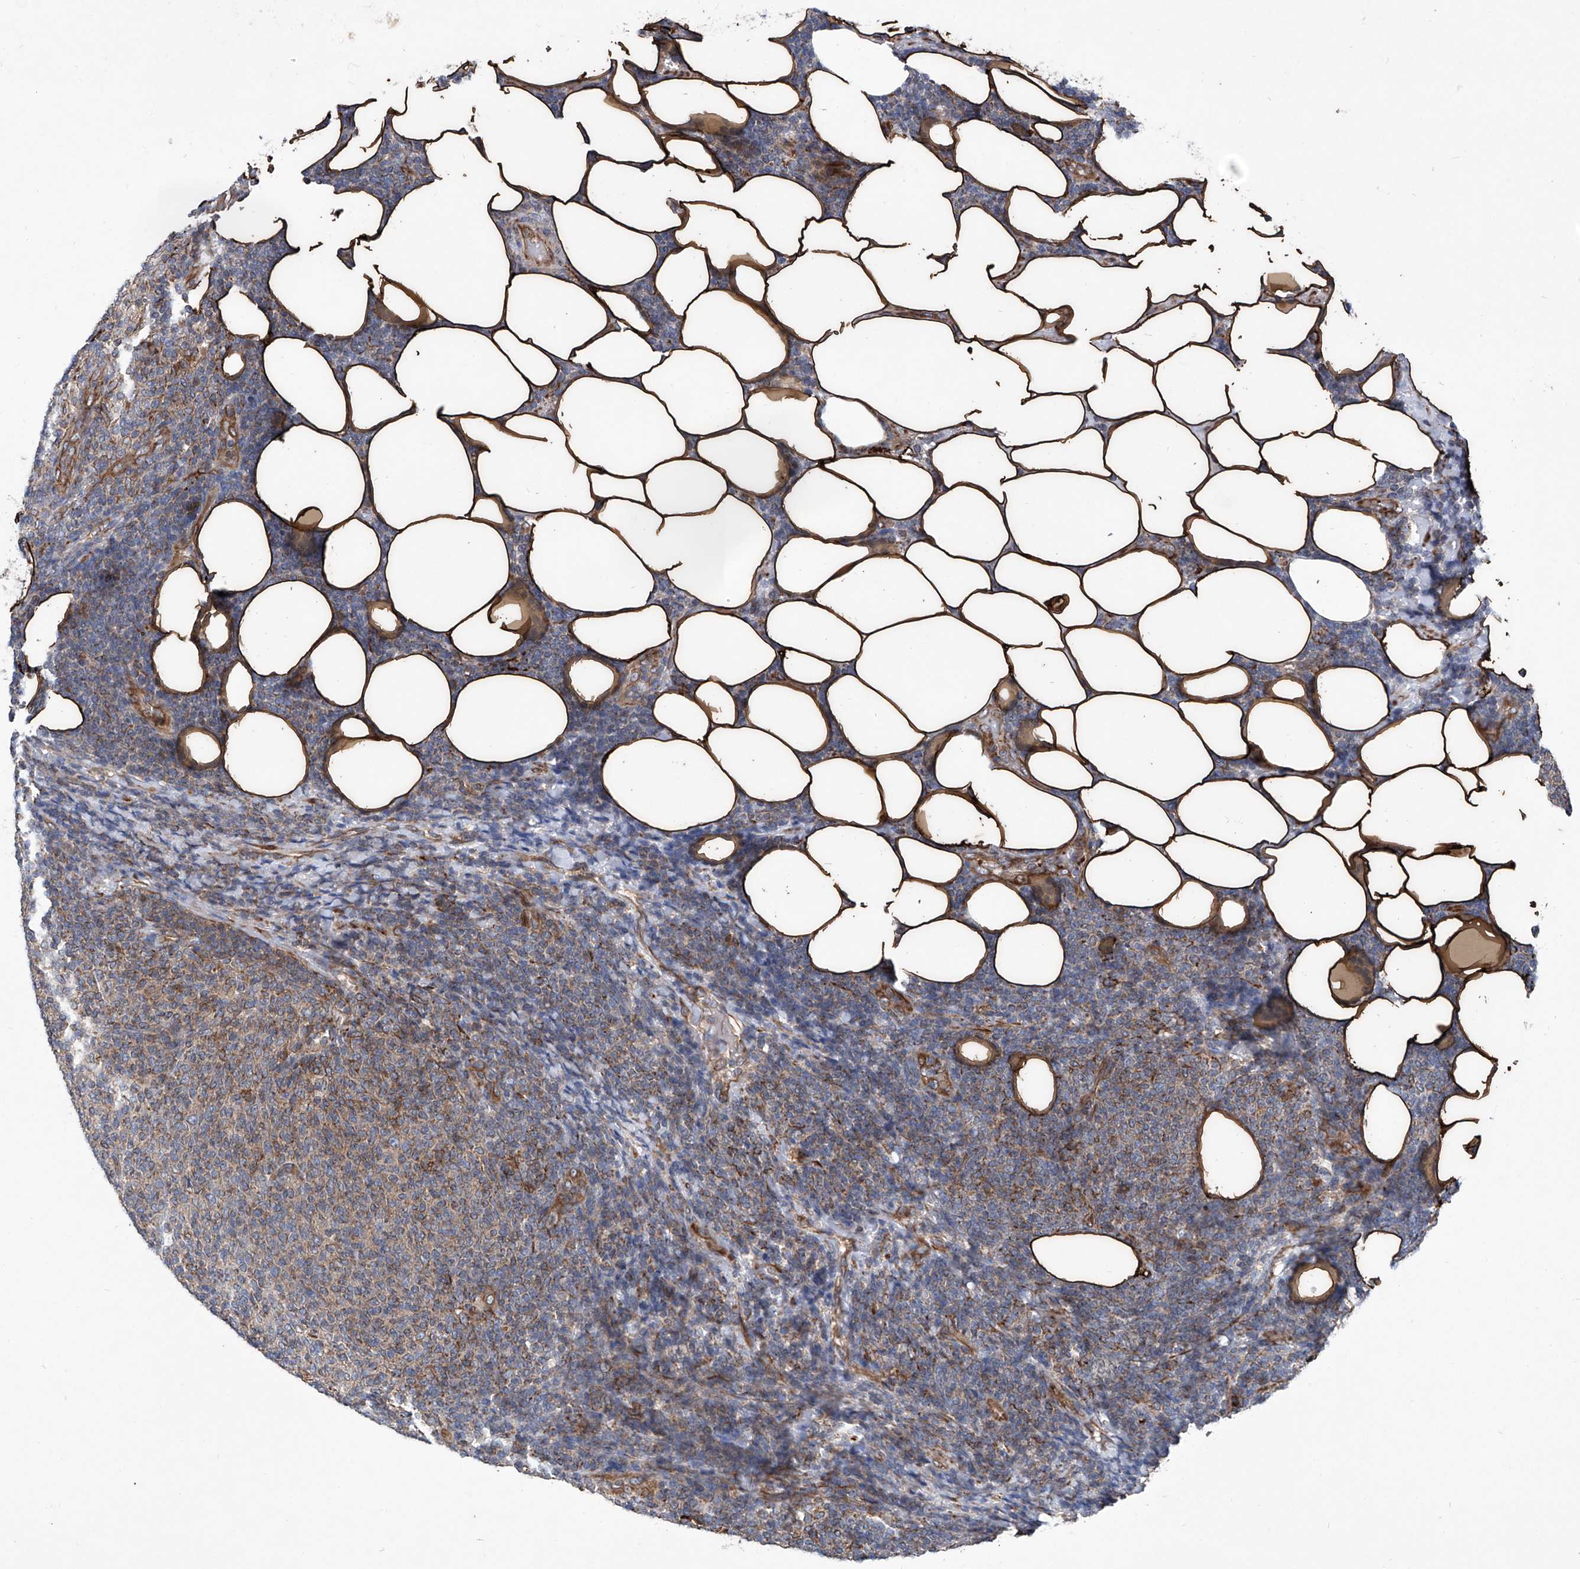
{"staining": {"intensity": "weak", "quantity": "<25%", "location": "cytoplasmic/membranous"}, "tissue": "lymphoma", "cell_type": "Tumor cells", "image_type": "cancer", "snomed": [{"axis": "morphology", "description": "Malignant lymphoma, non-Hodgkin's type, Low grade"}, {"axis": "topography", "description": "Lymph node"}], "caption": "Immunohistochemical staining of human low-grade malignant lymphoma, non-Hodgkin's type exhibits no significant positivity in tumor cells. (Brightfield microscopy of DAB immunohistochemistry (IHC) at high magnification).", "gene": "ASCC3", "patient": {"sex": "male", "age": 66}}